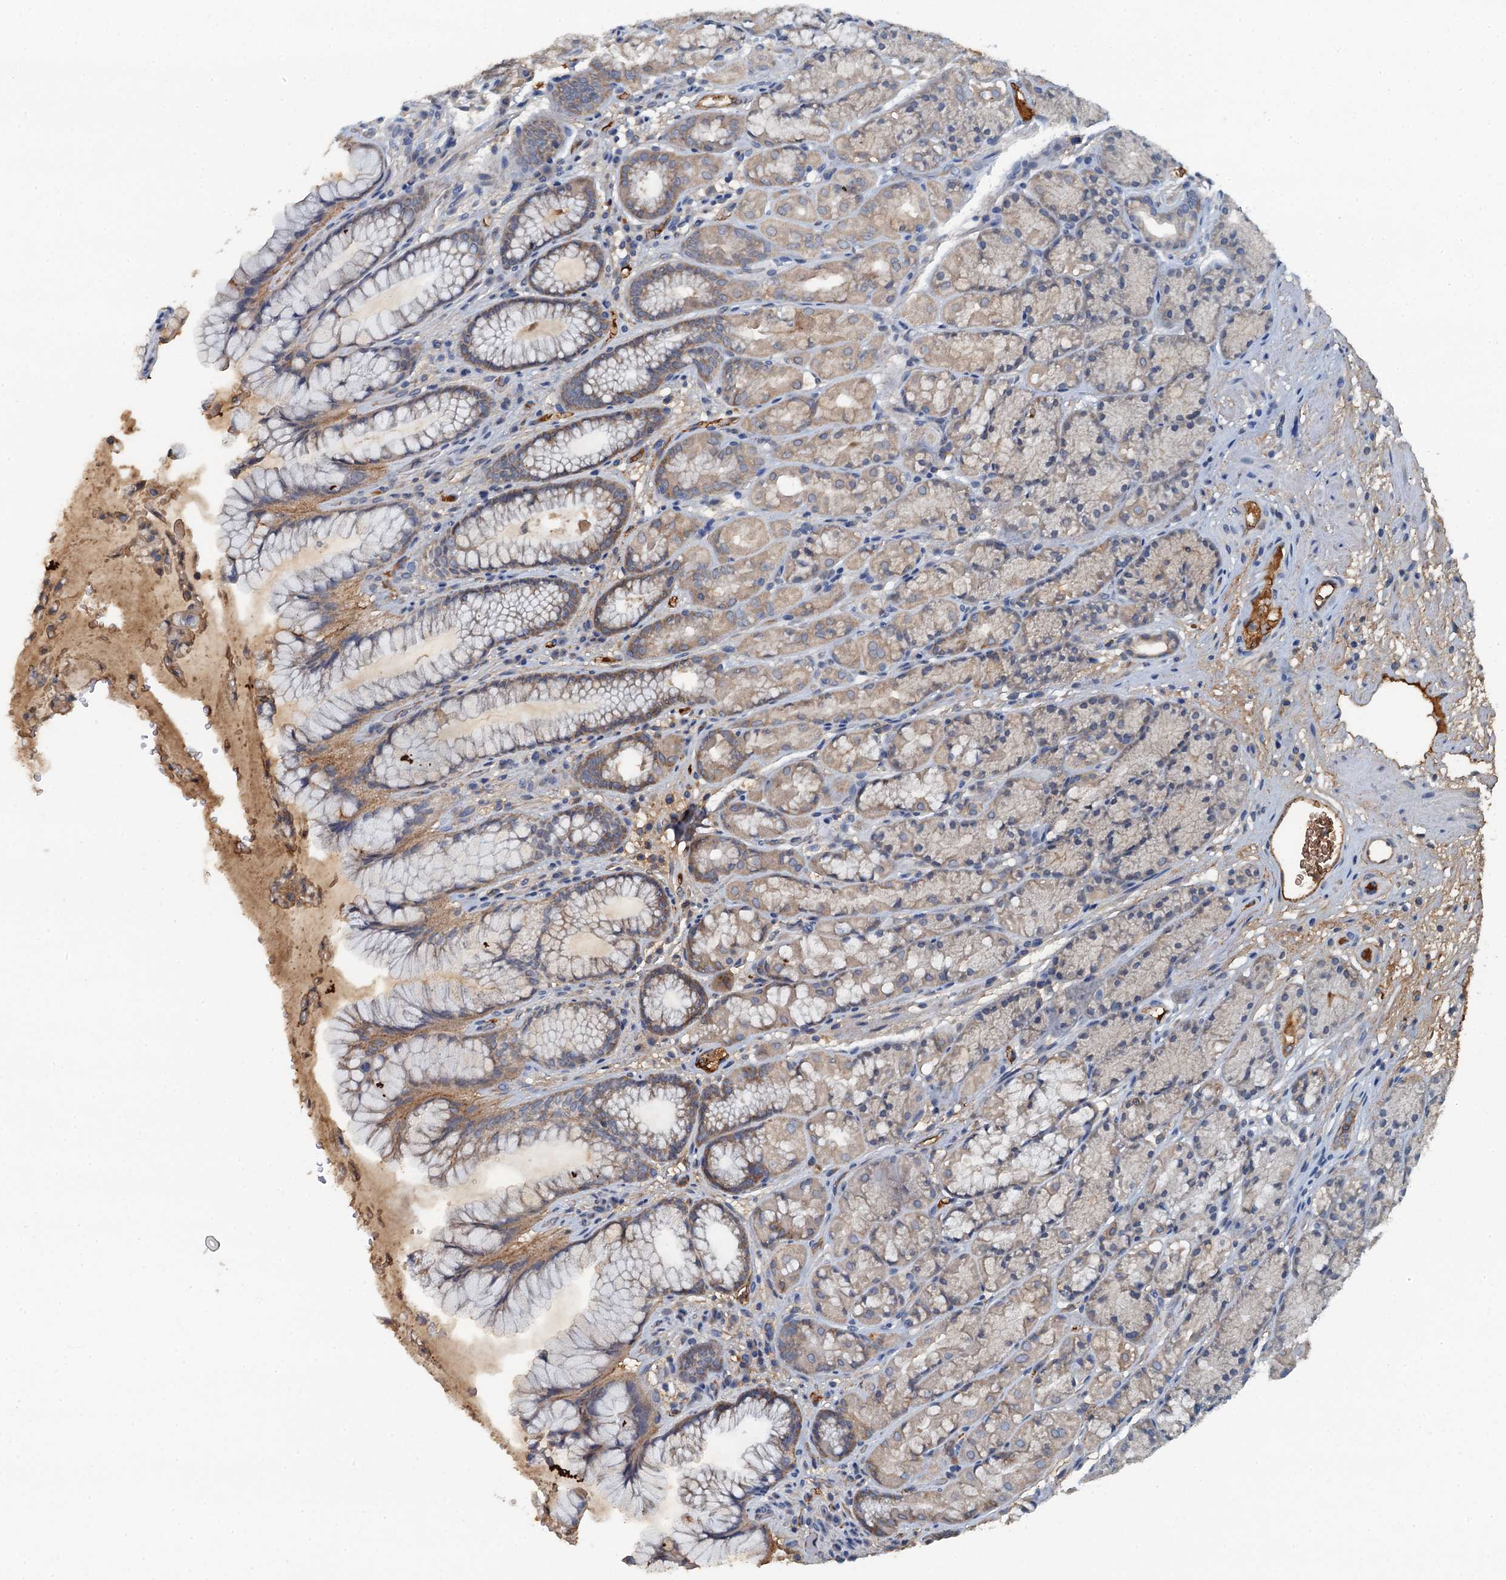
{"staining": {"intensity": "weak", "quantity": "<25%", "location": "cytoplasmic/membranous"}, "tissue": "stomach", "cell_type": "Glandular cells", "image_type": "normal", "snomed": [{"axis": "morphology", "description": "Normal tissue, NOS"}, {"axis": "topography", "description": "Stomach"}], "caption": "High magnification brightfield microscopy of normal stomach stained with DAB (3,3'-diaminobenzidine) (brown) and counterstained with hematoxylin (blue): glandular cells show no significant expression.", "gene": "LSM14B", "patient": {"sex": "male", "age": 63}}